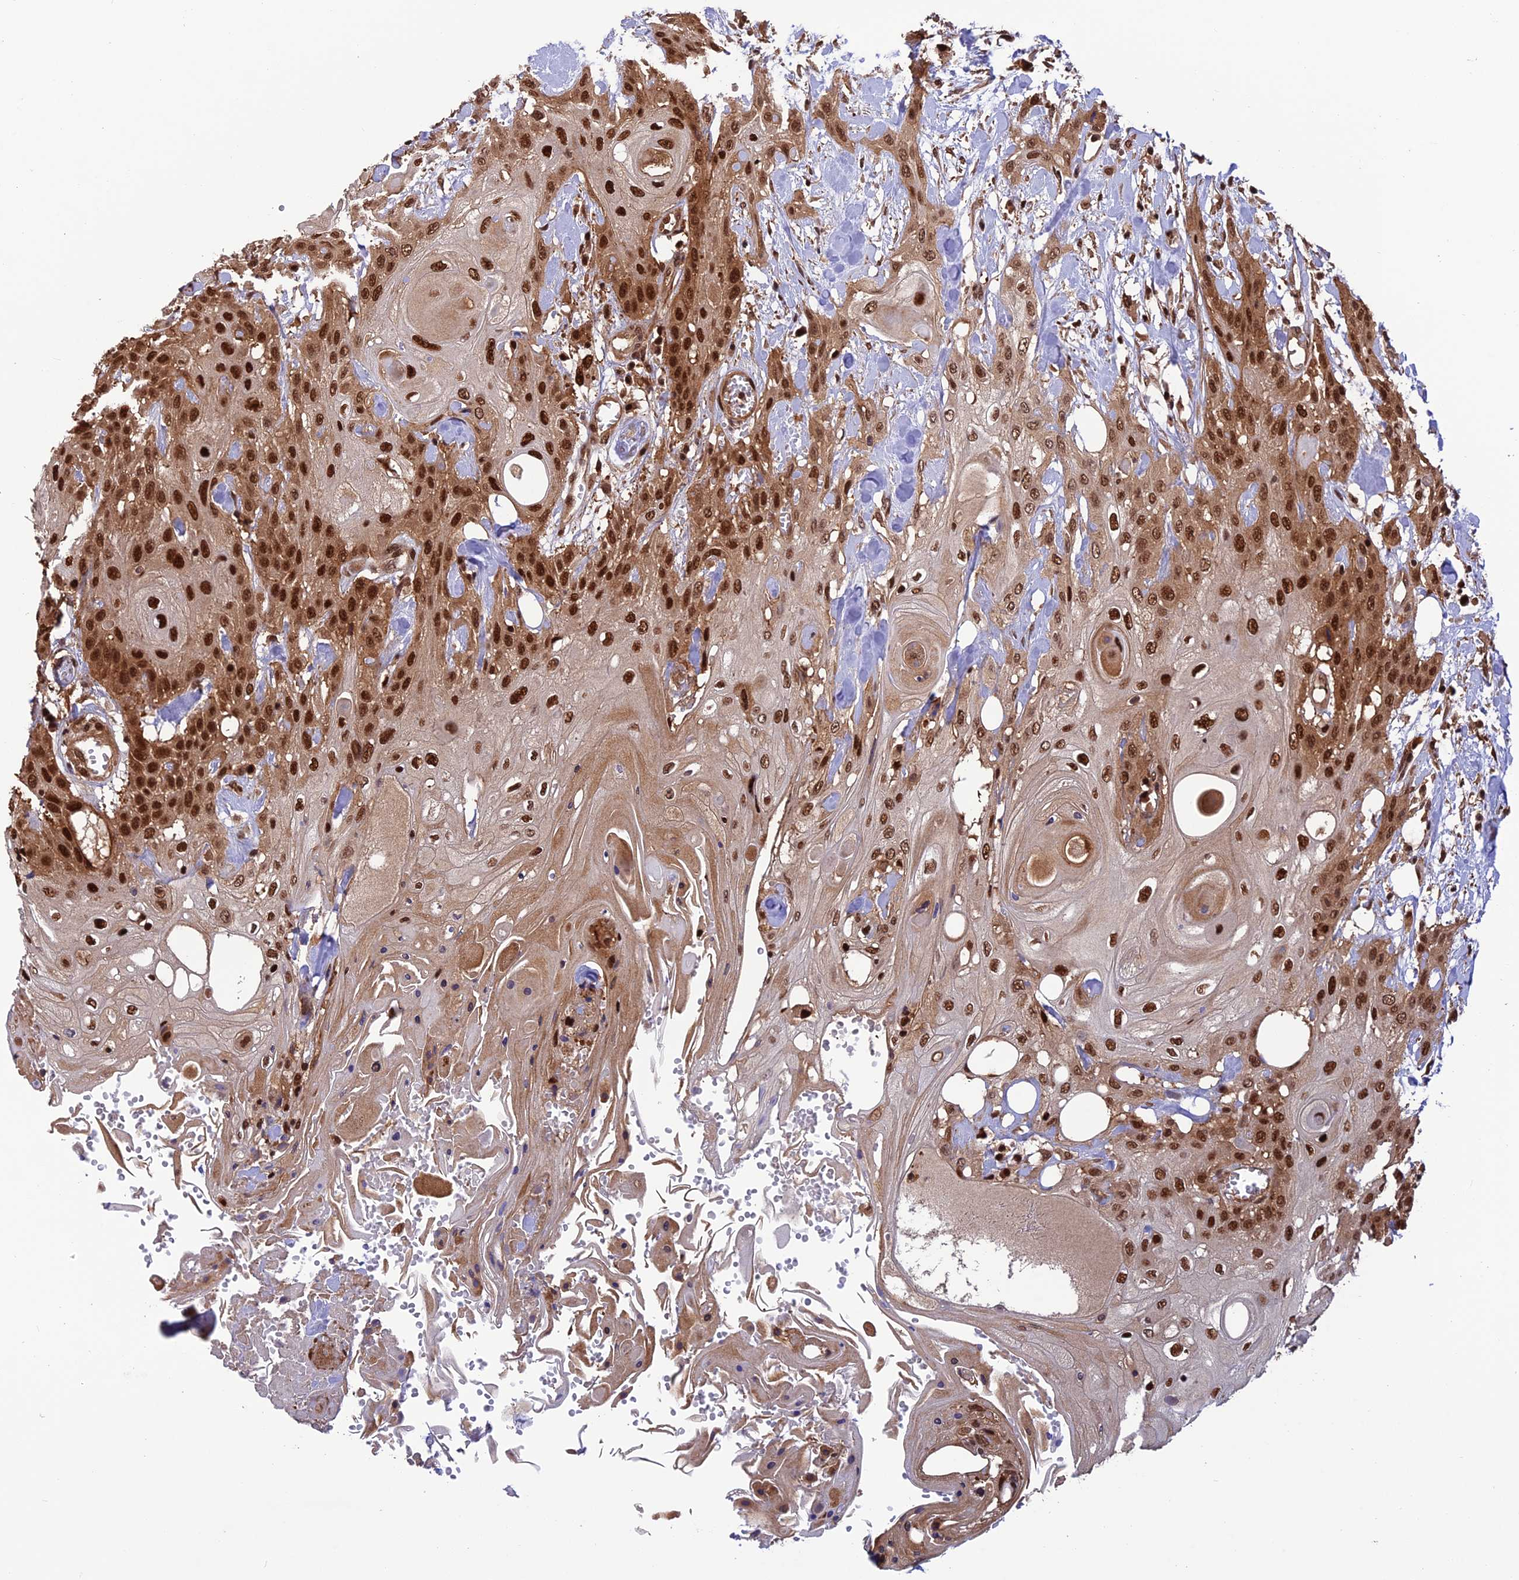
{"staining": {"intensity": "strong", "quantity": ">75%", "location": "nuclear"}, "tissue": "head and neck cancer", "cell_type": "Tumor cells", "image_type": "cancer", "snomed": [{"axis": "morphology", "description": "Squamous cell carcinoma, NOS"}, {"axis": "topography", "description": "Head-Neck"}], "caption": "Immunohistochemistry (IHC) micrograph of head and neck cancer stained for a protein (brown), which reveals high levels of strong nuclear expression in approximately >75% of tumor cells.", "gene": "PSMB3", "patient": {"sex": "female", "age": 43}}